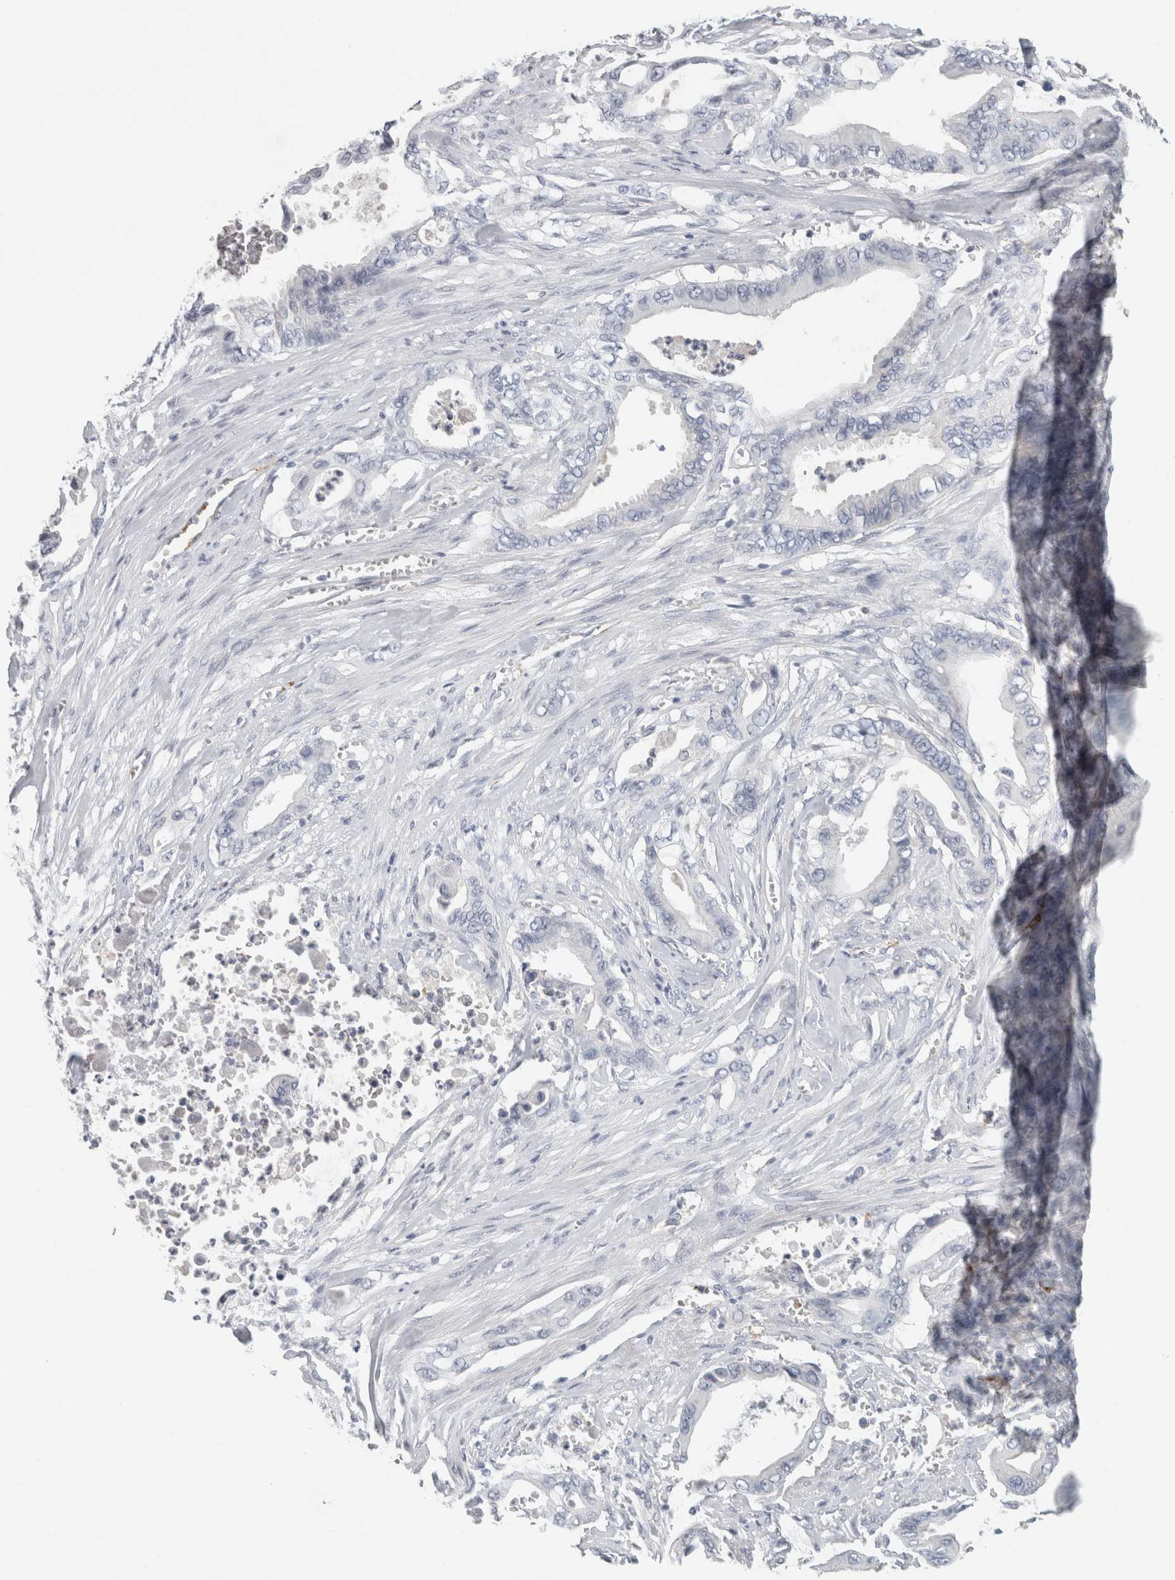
{"staining": {"intensity": "negative", "quantity": "none", "location": "none"}, "tissue": "pancreatic cancer", "cell_type": "Tumor cells", "image_type": "cancer", "snomed": [{"axis": "morphology", "description": "Adenocarcinoma, NOS"}, {"axis": "topography", "description": "Pancreas"}], "caption": "A micrograph of adenocarcinoma (pancreatic) stained for a protein reveals no brown staining in tumor cells.", "gene": "CD36", "patient": {"sex": "male", "age": 59}}